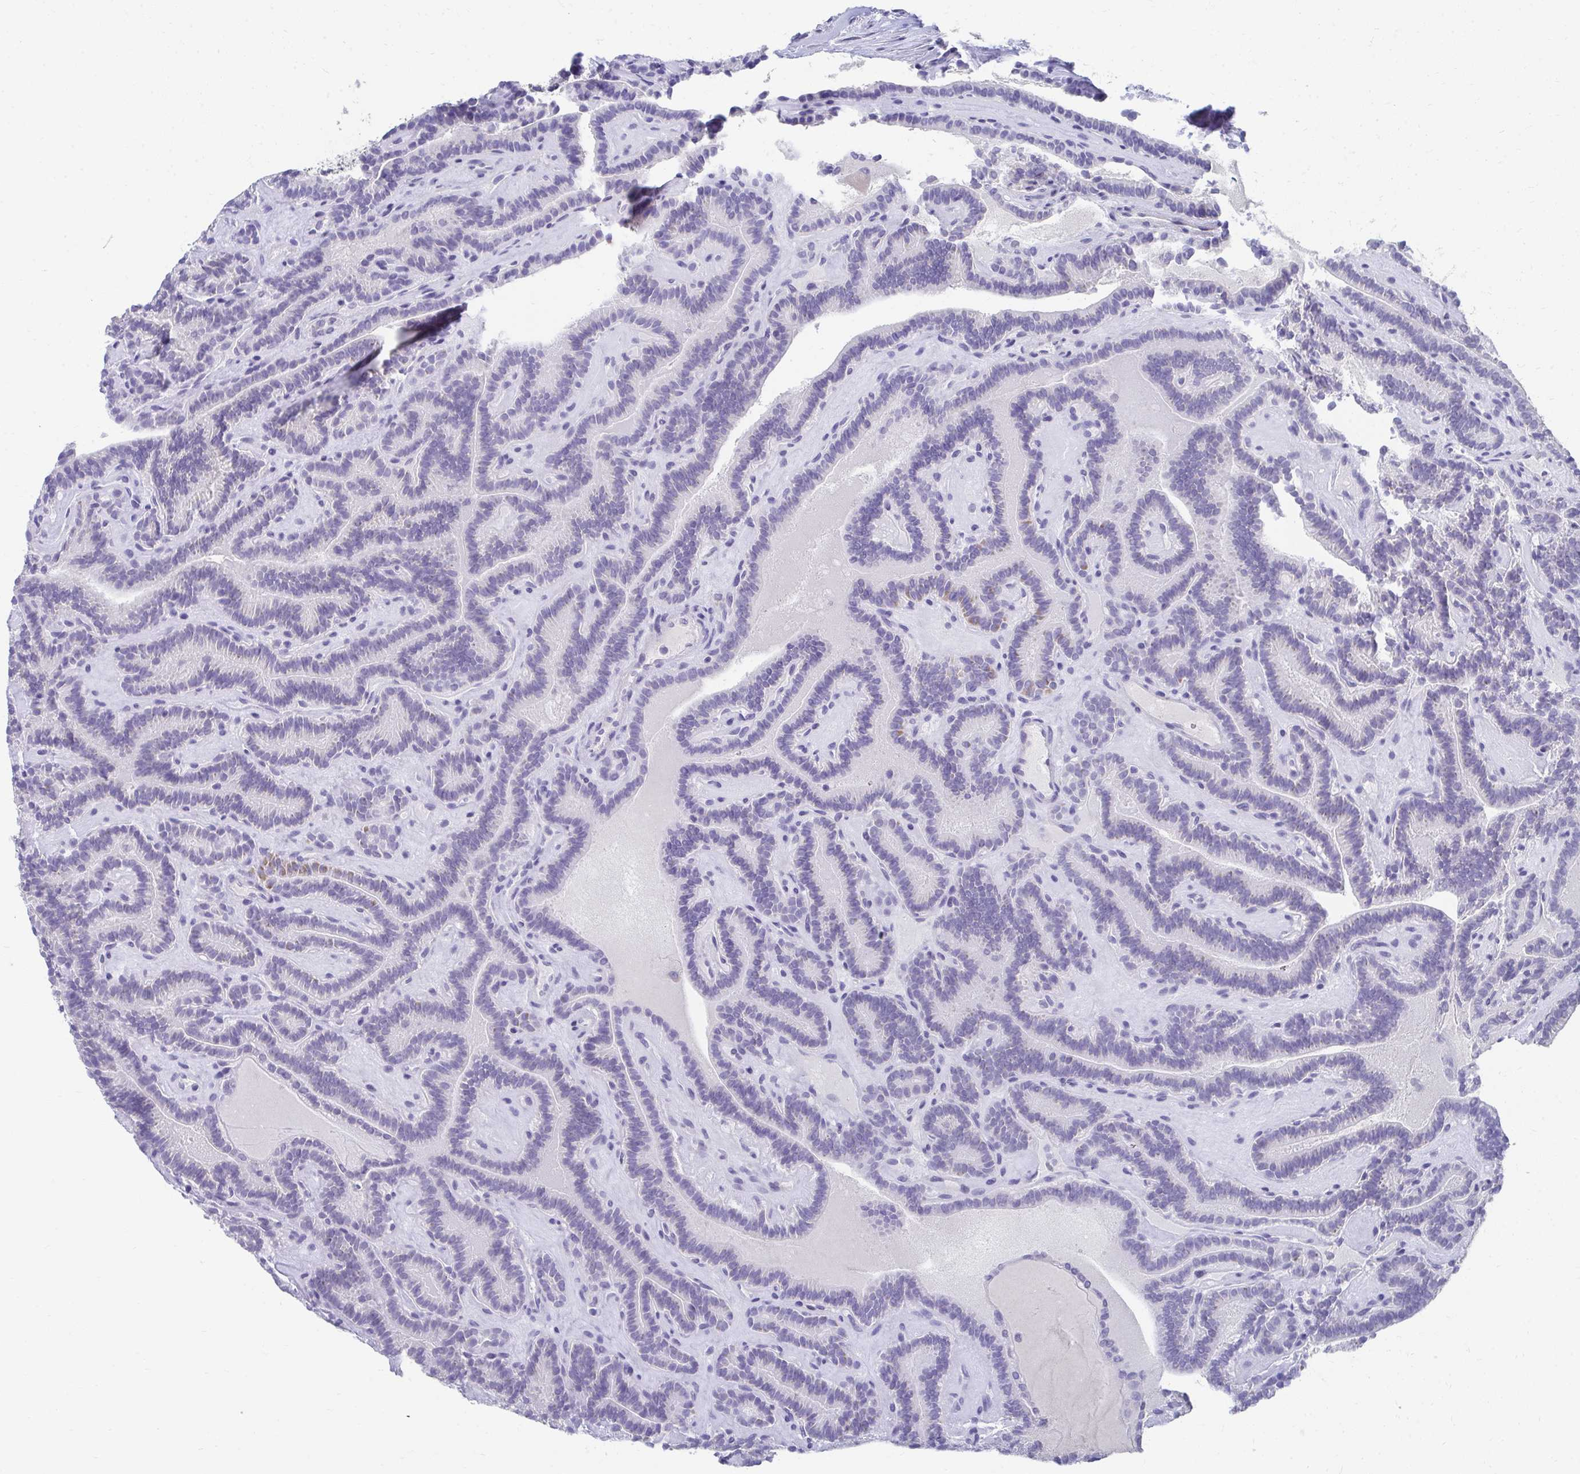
{"staining": {"intensity": "negative", "quantity": "none", "location": "none"}, "tissue": "thyroid cancer", "cell_type": "Tumor cells", "image_type": "cancer", "snomed": [{"axis": "morphology", "description": "Papillary adenocarcinoma, NOS"}, {"axis": "topography", "description": "Thyroid gland"}], "caption": "Thyroid cancer was stained to show a protein in brown. There is no significant positivity in tumor cells.", "gene": "TMPRSS2", "patient": {"sex": "female", "age": 21}}